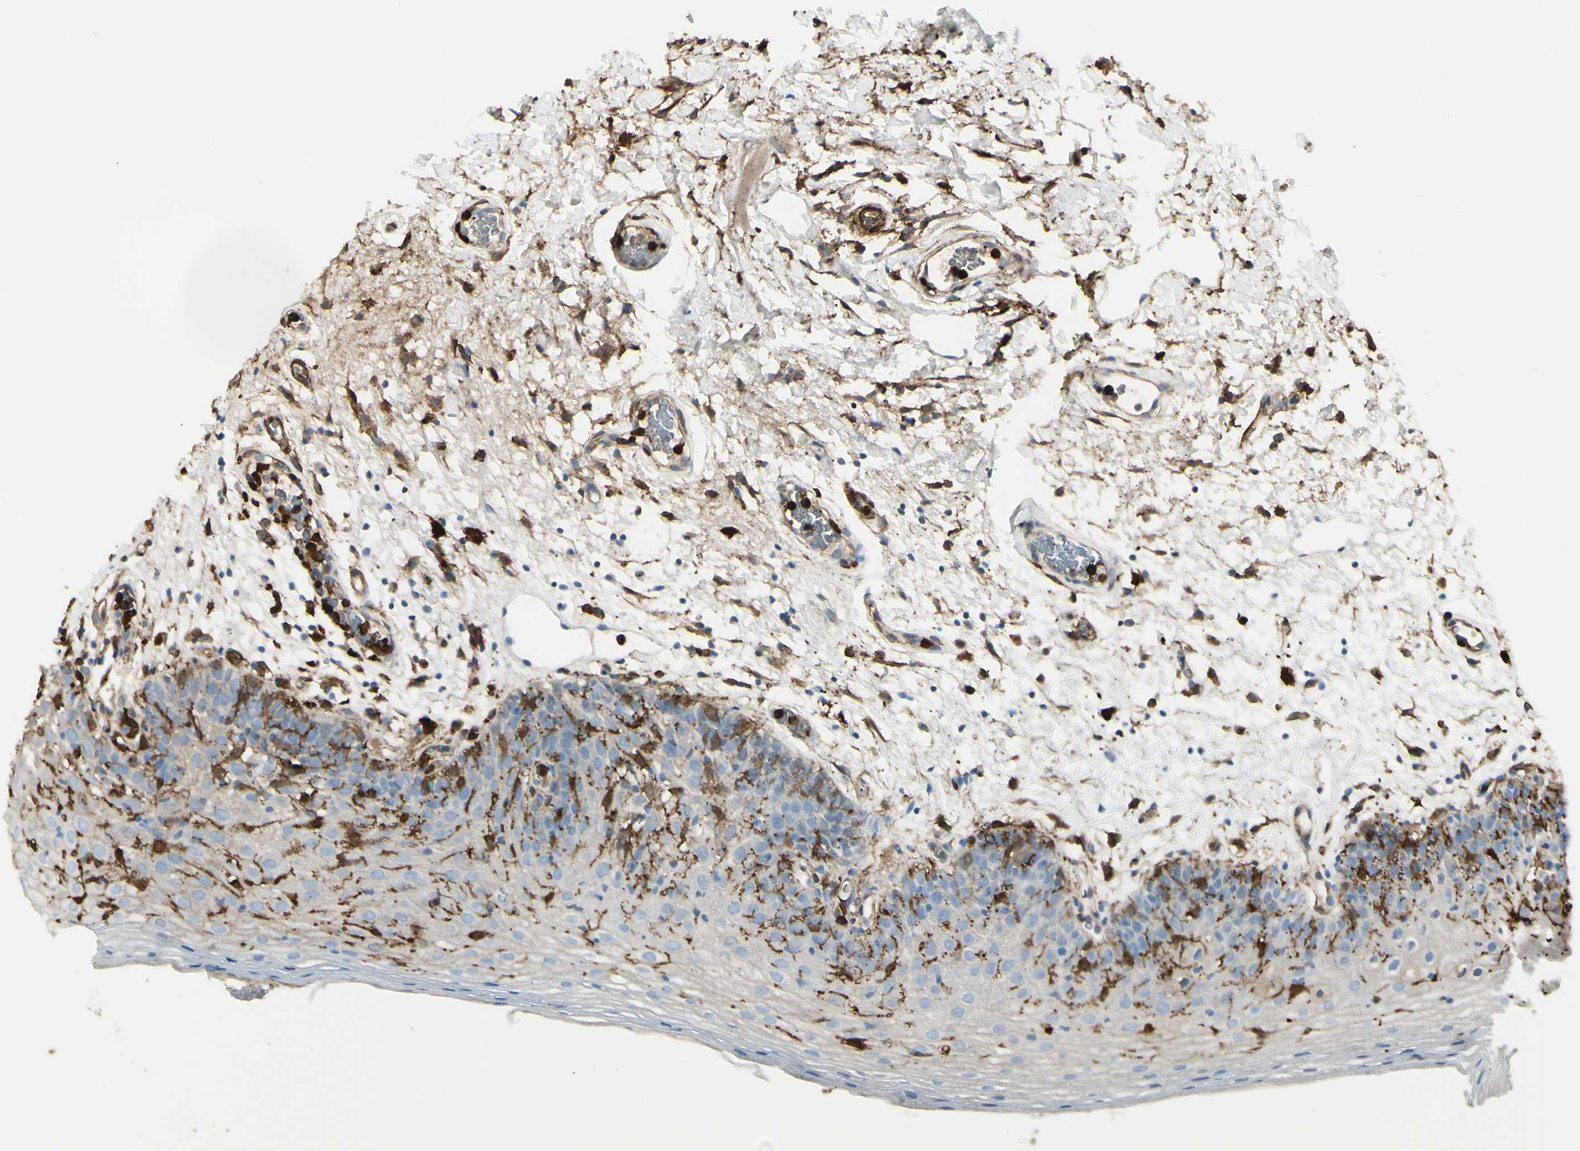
{"staining": {"intensity": "weak", "quantity": ">75%", "location": "cytoplasmic/membranous"}, "tissue": "oral mucosa", "cell_type": "Squamous epithelial cells", "image_type": "normal", "snomed": [{"axis": "morphology", "description": "Normal tissue, NOS"}, {"axis": "morphology", "description": "Squamous cell carcinoma, NOS"}, {"axis": "topography", "description": "Skeletal muscle"}, {"axis": "topography", "description": "Oral tissue"}, {"axis": "topography", "description": "Head-Neck"}], "caption": "An immunohistochemistry (IHC) photomicrograph of unremarkable tissue is shown. Protein staining in brown labels weak cytoplasmic/membranous positivity in oral mucosa within squamous epithelial cells. Immunohistochemistry stains the protein in brown and the nuclei are stained blue.", "gene": "GSN", "patient": {"sex": "male", "age": 71}}